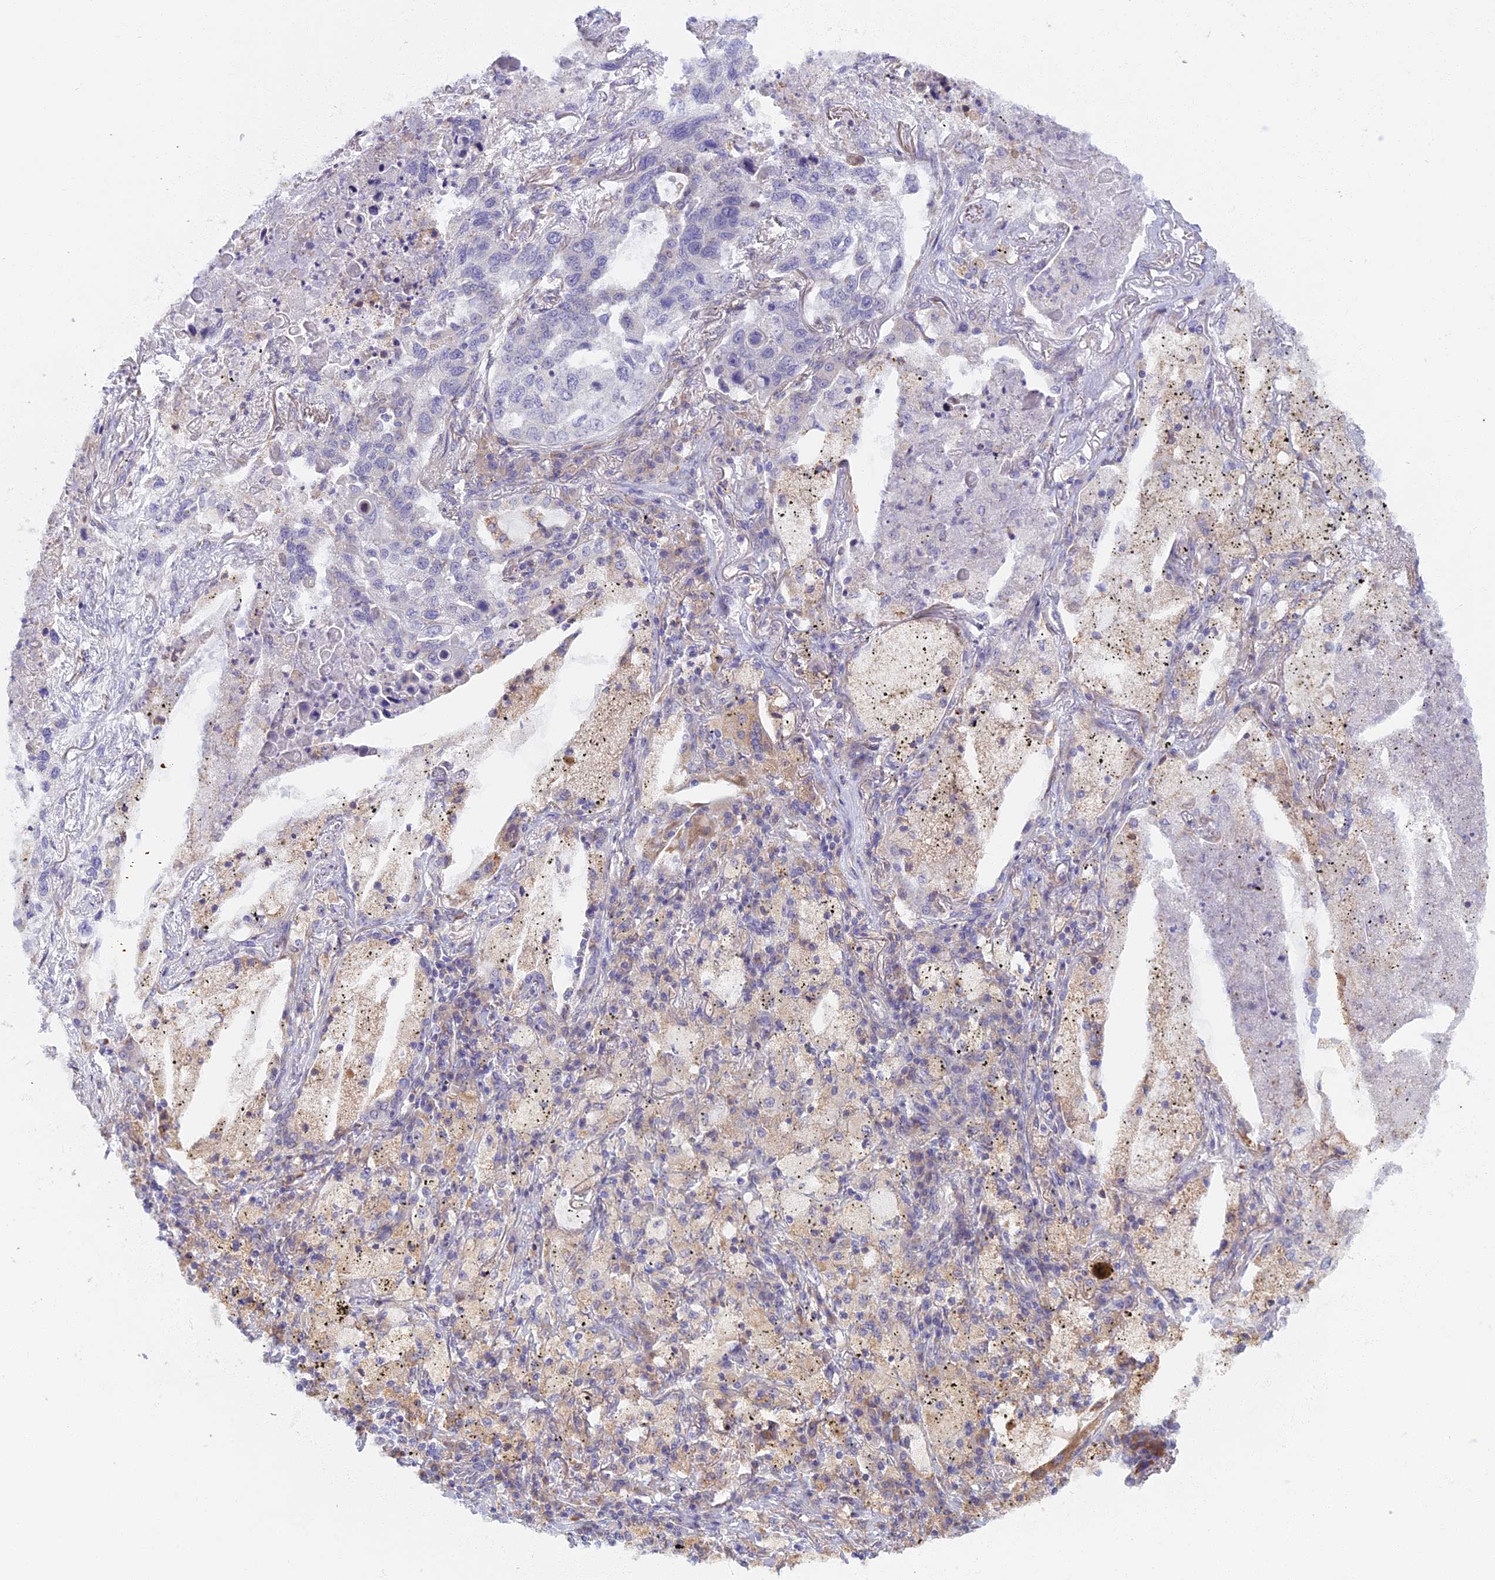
{"staining": {"intensity": "negative", "quantity": "none", "location": "none"}, "tissue": "lung cancer", "cell_type": "Tumor cells", "image_type": "cancer", "snomed": [{"axis": "morphology", "description": "Squamous cell carcinoma, NOS"}, {"axis": "topography", "description": "Lung"}], "caption": "An immunohistochemistry micrograph of lung cancer (squamous cell carcinoma) is shown. There is no staining in tumor cells of lung cancer (squamous cell carcinoma).", "gene": "DDX51", "patient": {"sex": "female", "age": 63}}